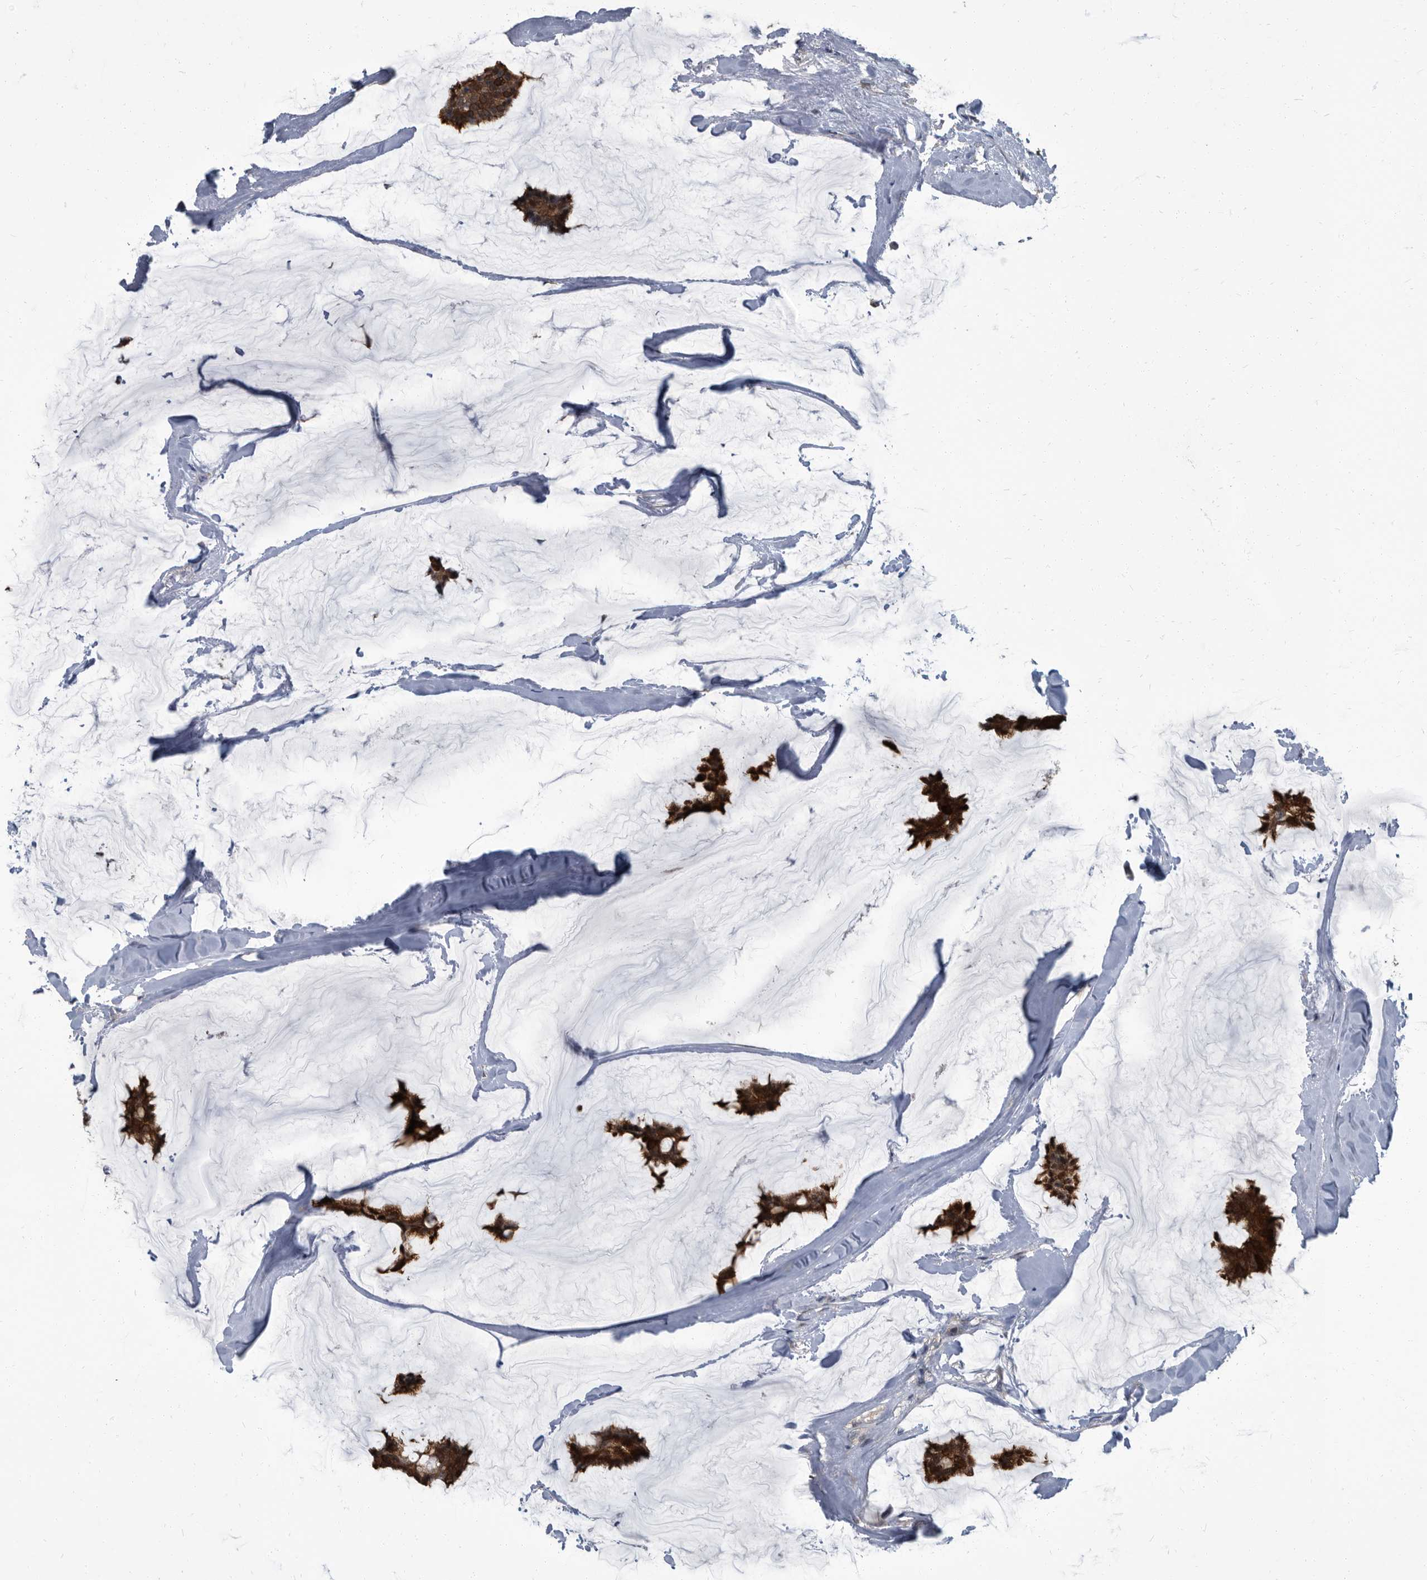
{"staining": {"intensity": "strong", "quantity": ">75%", "location": "cytoplasmic/membranous"}, "tissue": "breast cancer", "cell_type": "Tumor cells", "image_type": "cancer", "snomed": [{"axis": "morphology", "description": "Duct carcinoma"}, {"axis": "topography", "description": "Breast"}], "caption": "There is high levels of strong cytoplasmic/membranous staining in tumor cells of breast cancer, as demonstrated by immunohistochemical staining (brown color).", "gene": "CDV3", "patient": {"sex": "female", "age": 93}}